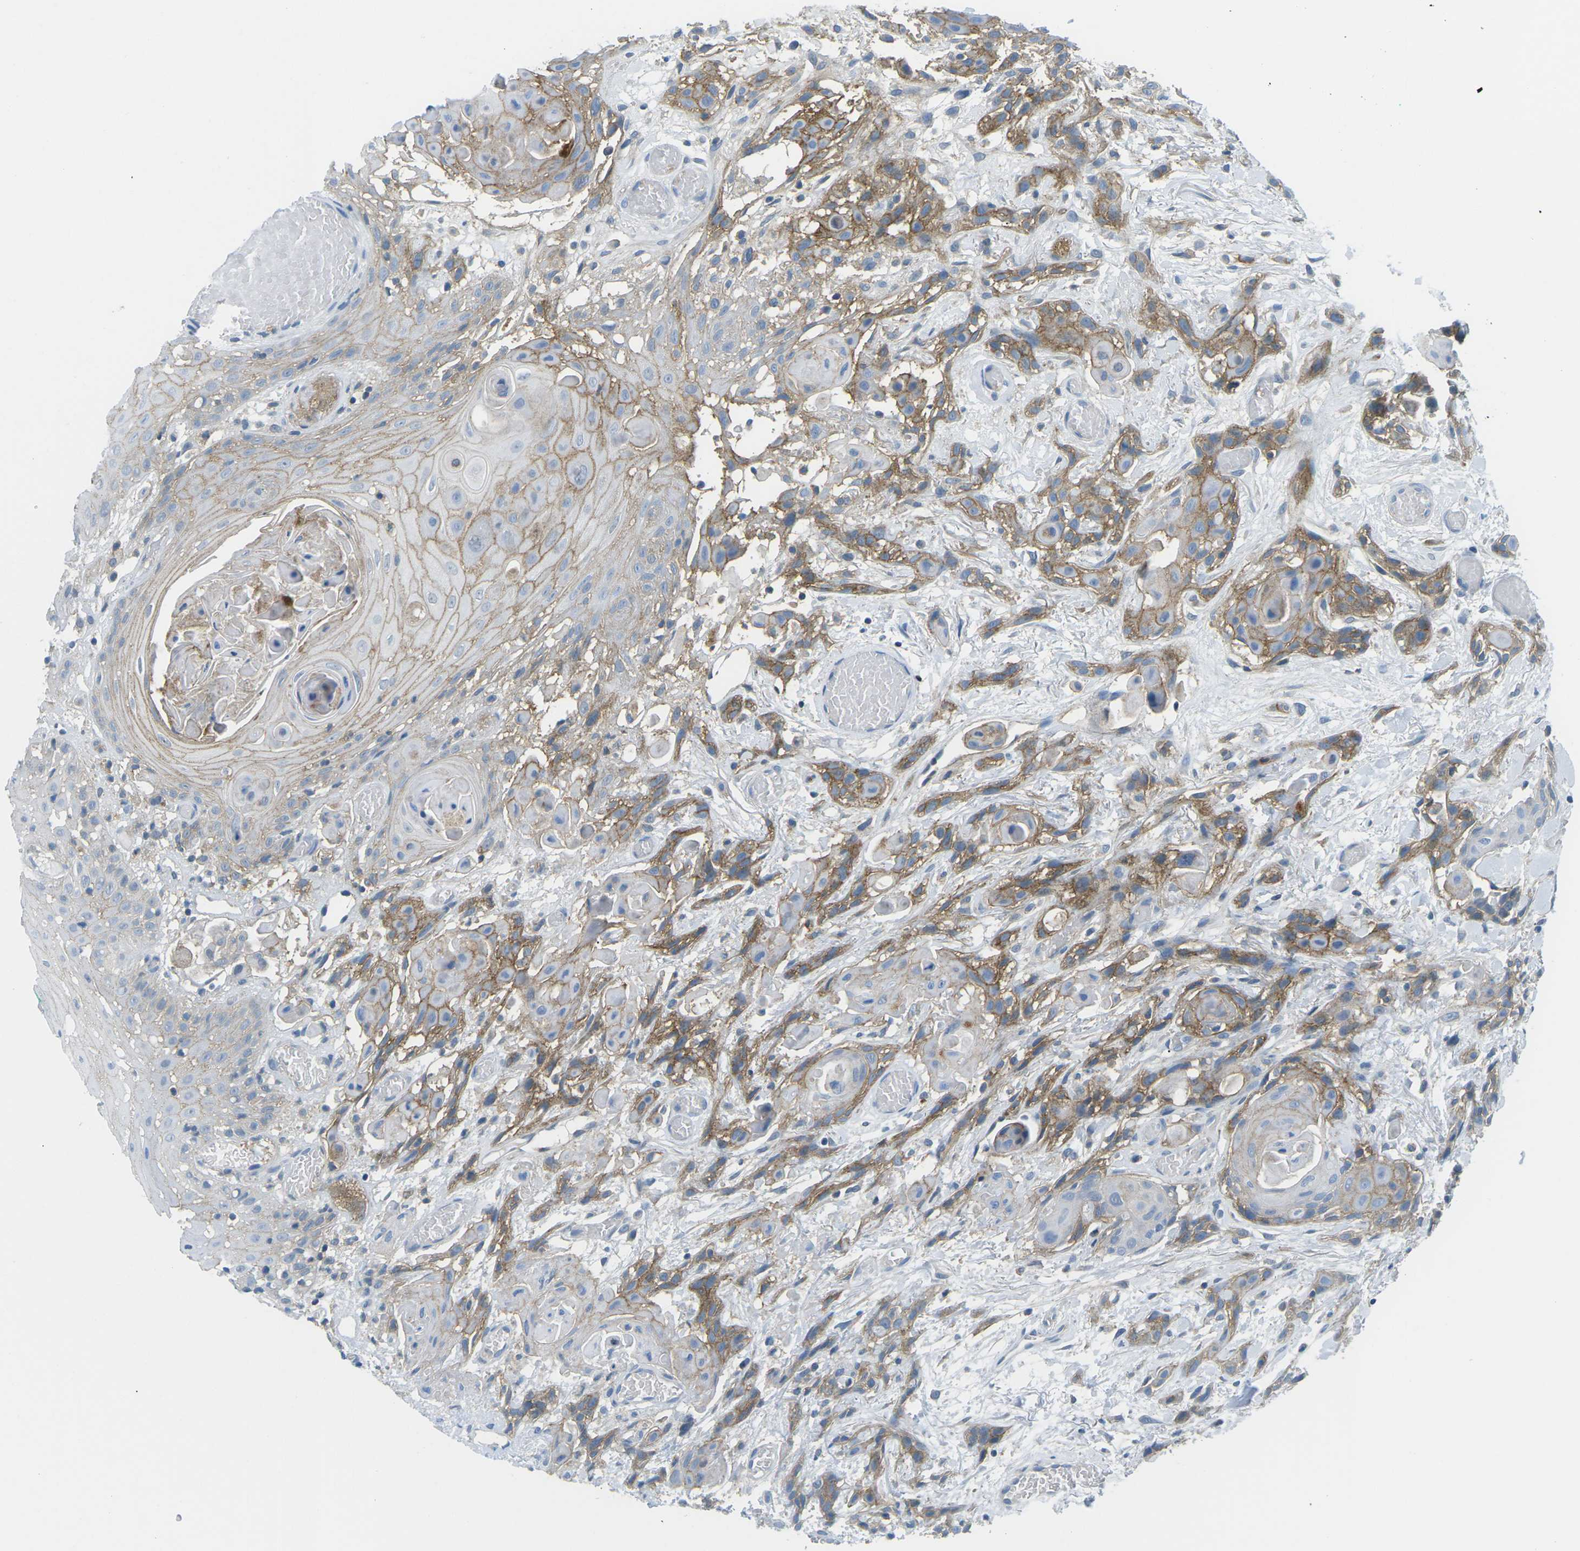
{"staining": {"intensity": "weak", "quantity": "<25%", "location": "cytoplasmic/membranous"}, "tissue": "oral mucosa", "cell_type": "Squamous epithelial cells", "image_type": "normal", "snomed": [{"axis": "morphology", "description": "Normal tissue, NOS"}, {"axis": "morphology", "description": "Squamous cell carcinoma, NOS"}, {"axis": "topography", "description": "Oral tissue"}, {"axis": "topography", "description": "Salivary gland"}, {"axis": "topography", "description": "Head-Neck"}], "caption": "High magnification brightfield microscopy of normal oral mucosa stained with DAB (brown) and counterstained with hematoxylin (blue): squamous epithelial cells show no significant expression. (DAB (3,3'-diaminobenzidine) immunohistochemistry visualized using brightfield microscopy, high magnification).", "gene": "CD47", "patient": {"sex": "female", "age": 62}}